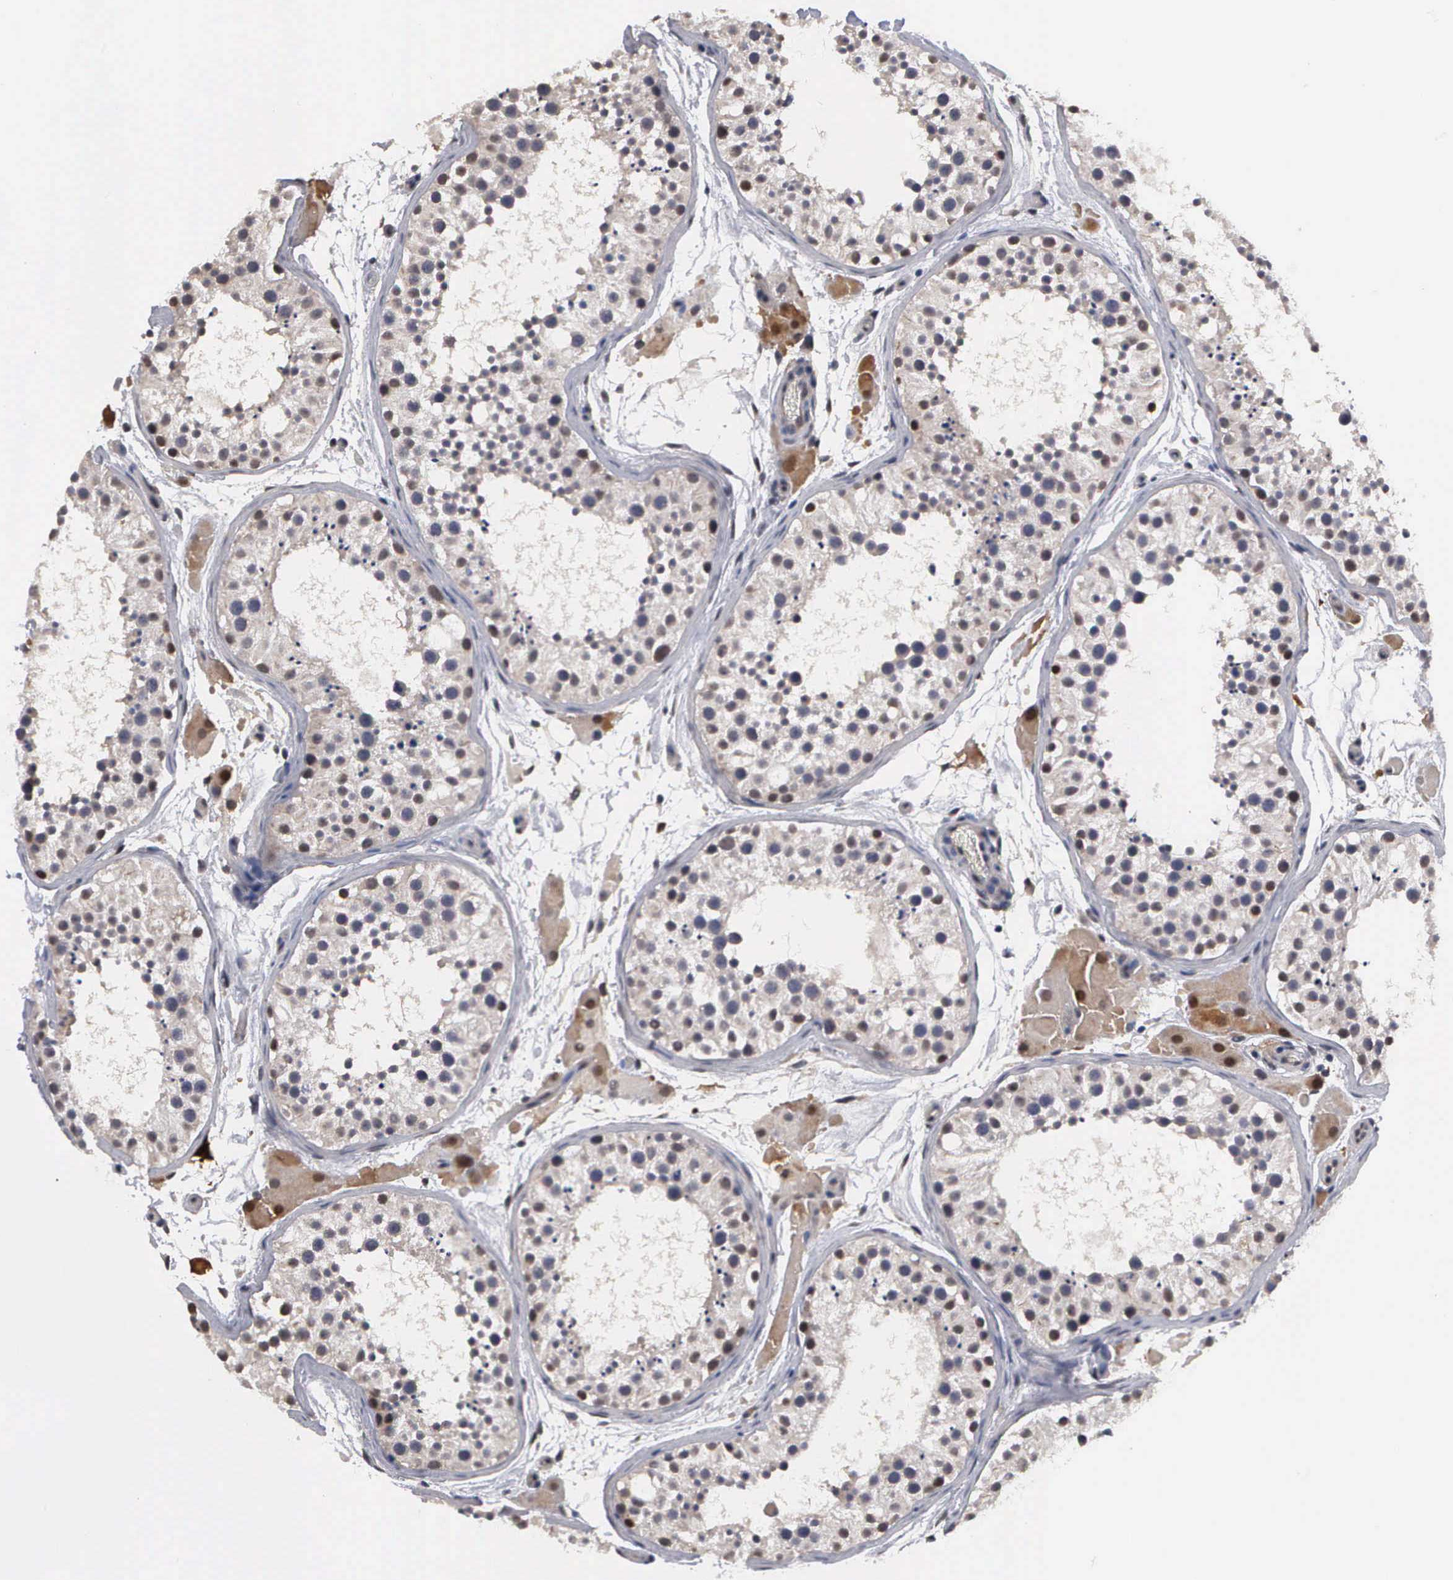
{"staining": {"intensity": "weak", "quantity": "<25%", "location": "nuclear"}, "tissue": "testis", "cell_type": "Cells in seminiferous ducts", "image_type": "normal", "snomed": [{"axis": "morphology", "description": "Normal tissue, NOS"}, {"axis": "topography", "description": "Testis"}], "caption": "High magnification brightfield microscopy of normal testis stained with DAB (brown) and counterstained with hematoxylin (blue): cells in seminiferous ducts show no significant positivity. (Brightfield microscopy of DAB (3,3'-diaminobenzidine) IHC at high magnification).", "gene": "ZBTB33", "patient": {"sex": "male", "age": 29}}